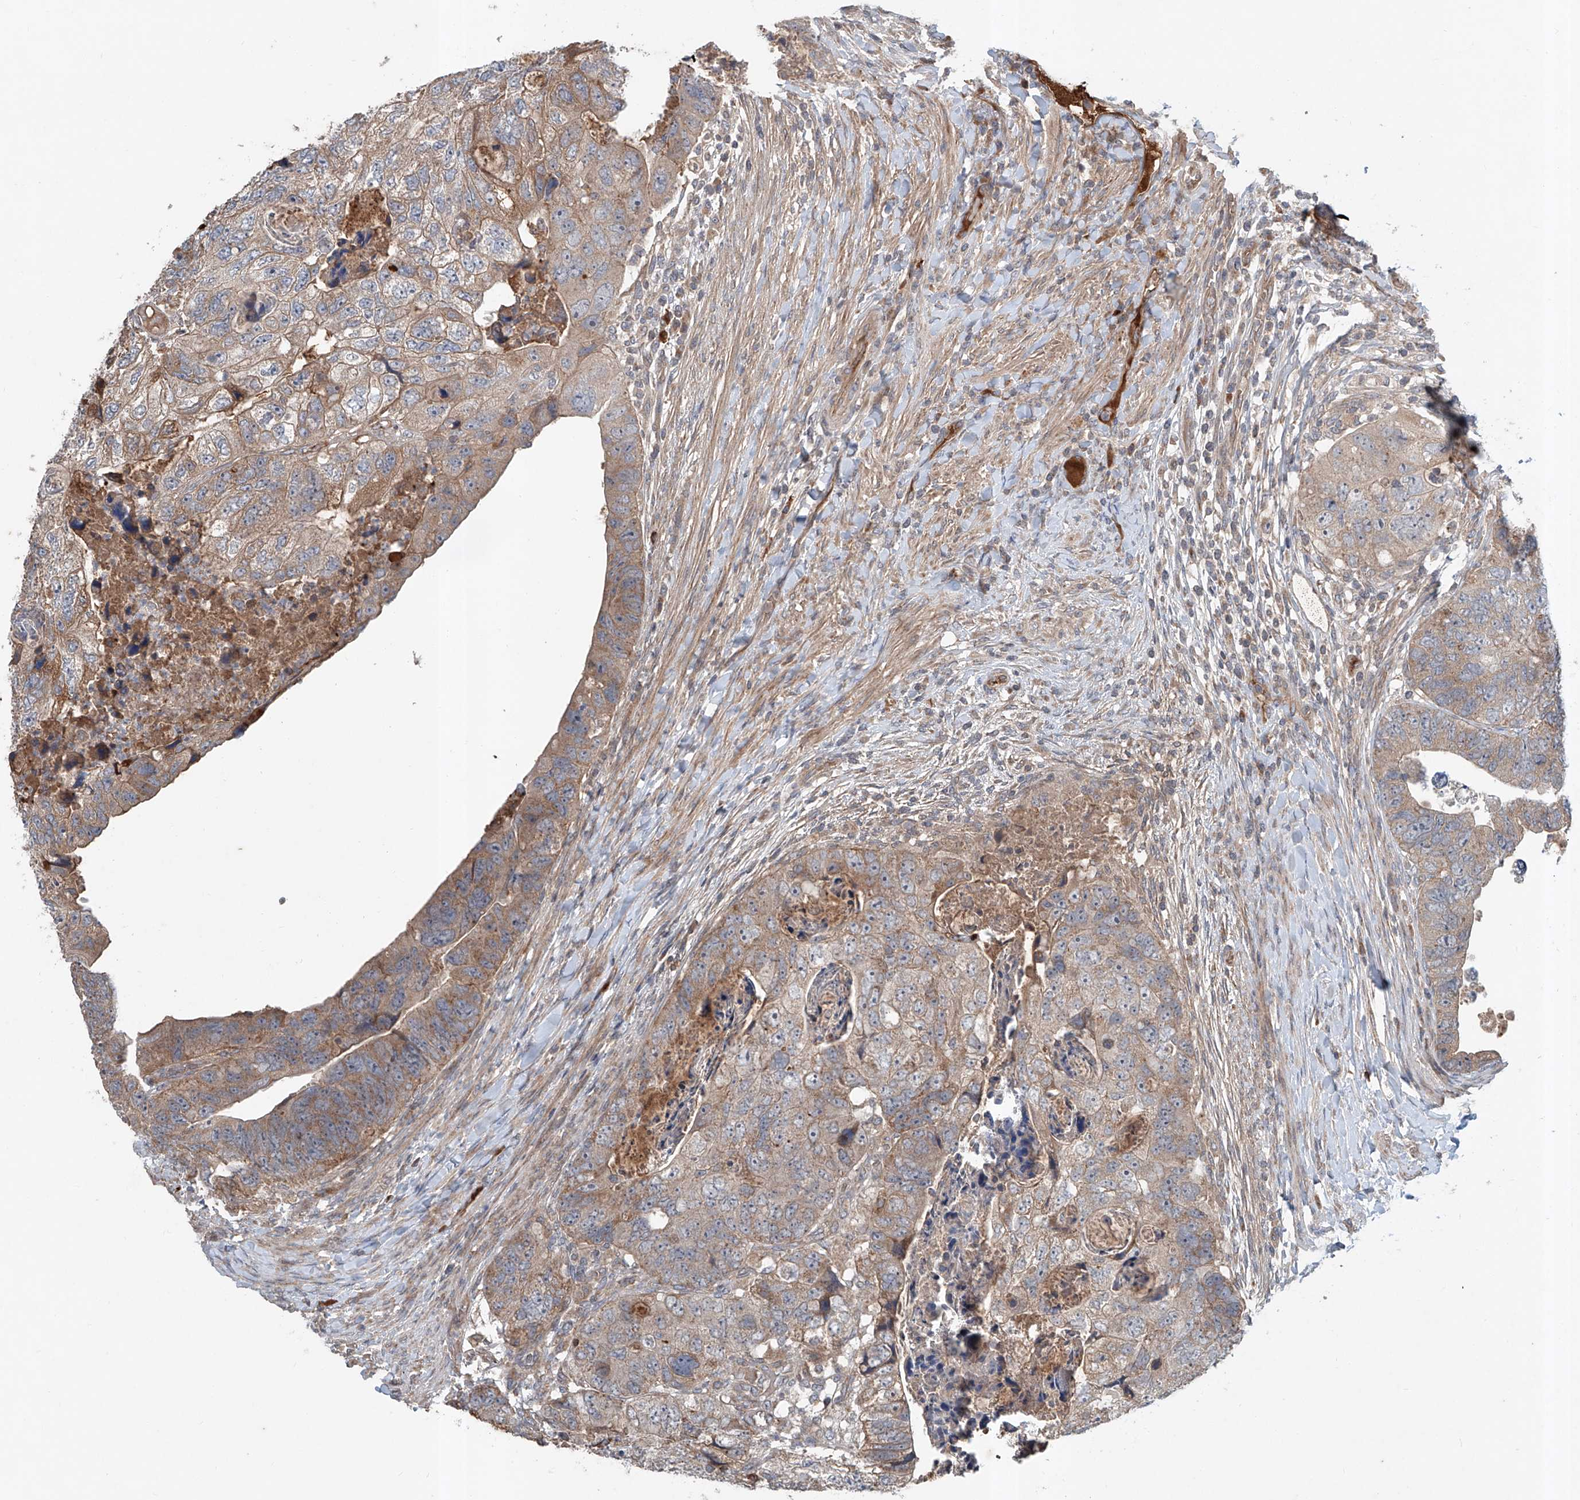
{"staining": {"intensity": "moderate", "quantity": "25%-75%", "location": "cytoplasmic/membranous"}, "tissue": "colorectal cancer", "cell_type": "Tumor cells", "image_type": "cancer", "snomed": [{"axis": "morphology", "description": "Adenocarcinoma, NOS"}, {"axis": "topography", "description": "Rectum"}], "caption": "Immunohistochemistry image of neoplastic tissue: adenocarcinoma (colorectal) stained using immunohistochemistry (IHC) displays medium levels of moderate protein expression localized specifically in the cytoplasmic/membranous of tumor cells, appearing as a cytoplasmic/membranous brown color.", "gene": "ADAM23", "patient": {"sex": "male", "age": 59}}